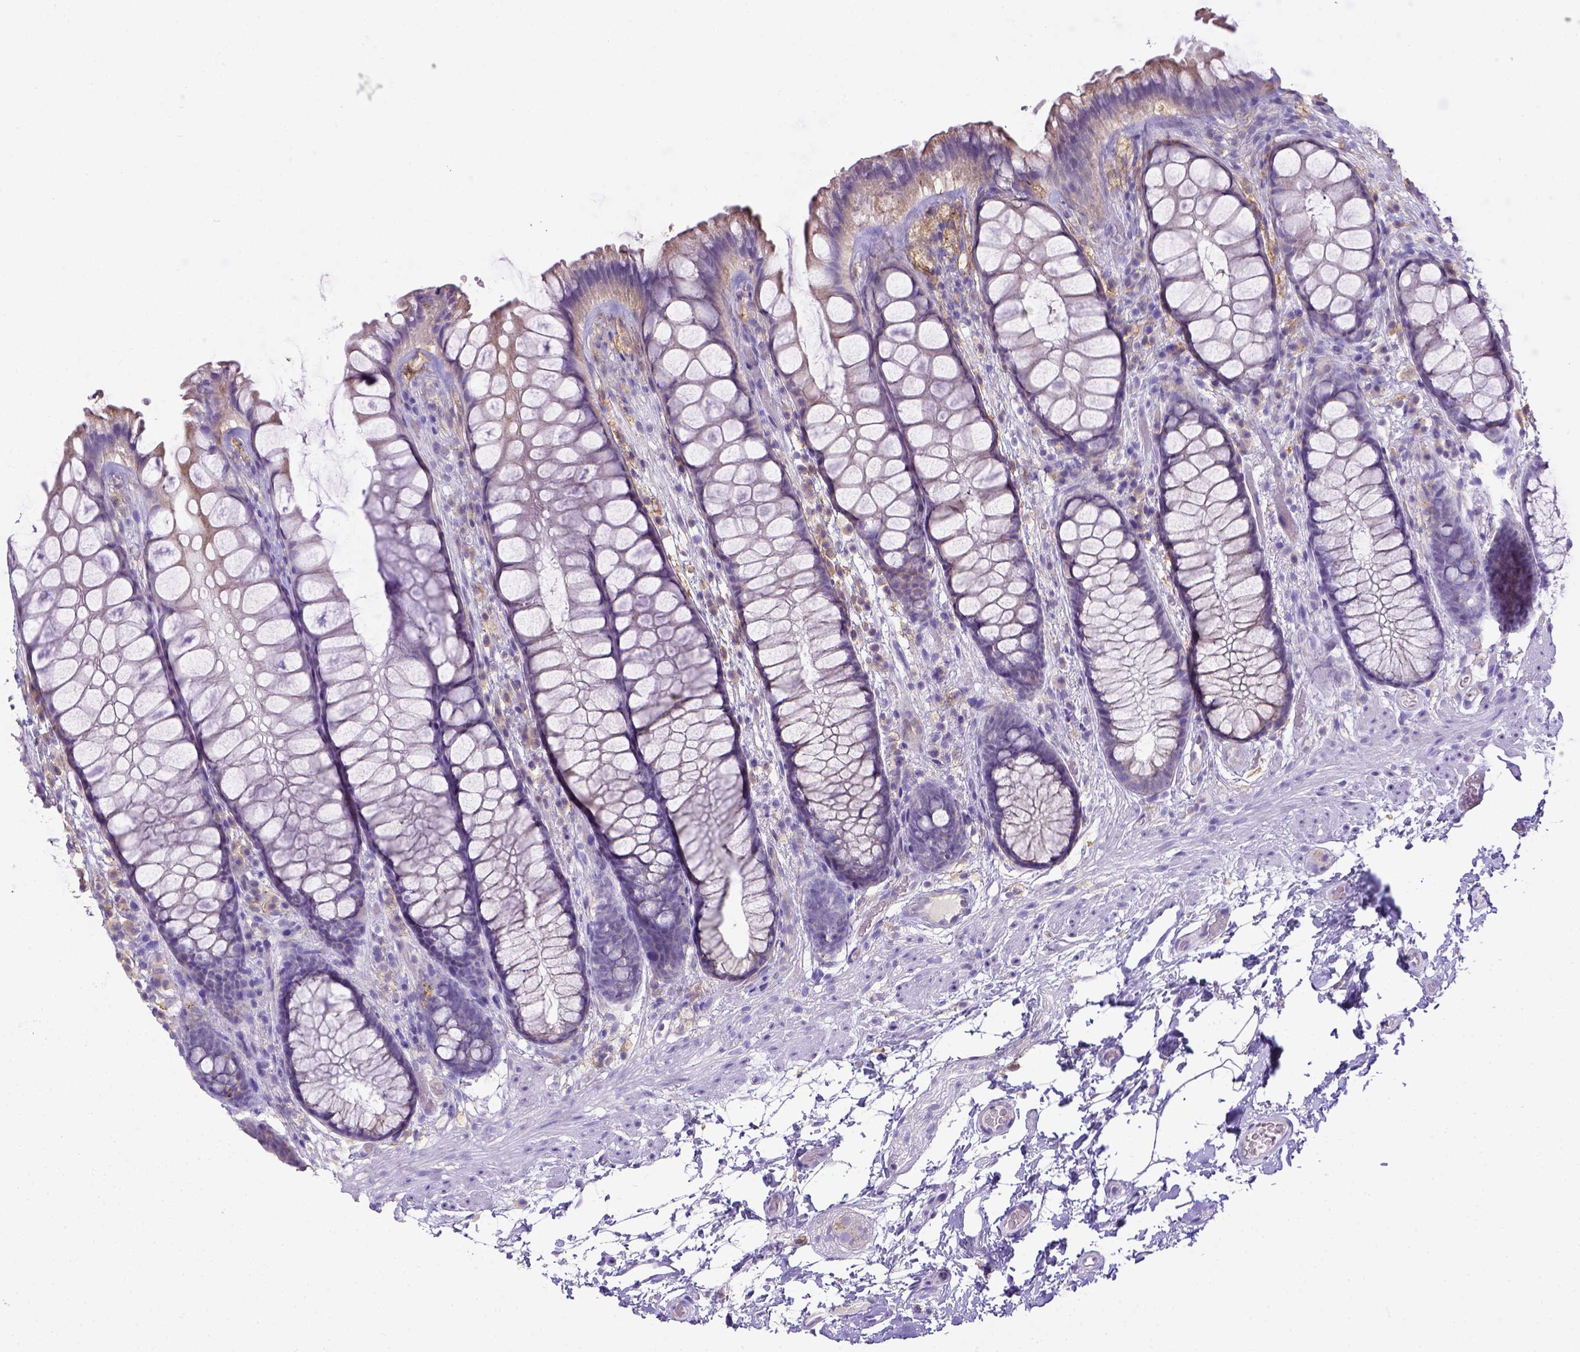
{"staining": {"intensity": "negative", "quantity": "none", "location": "none"}, "tissue": "rectum", "cell_type": "Glandular cells", "image_type": "normal", "snomed": [{"axis": "morphology", "description": "Normal tissue, NOS"}, {"axis": "topography", "description": "Rectum"}], "caption": "A histopathology image of rectum stained for a protein exhibits no brown staining in glandular cells. The staining was performed using DAB to visualize the protein expression in brown, while the nuclei were stained in blue with hematoxylin (Magnification: 20x).", "gene": "CD40", "patient": {"sex": "female", "age": 62}}